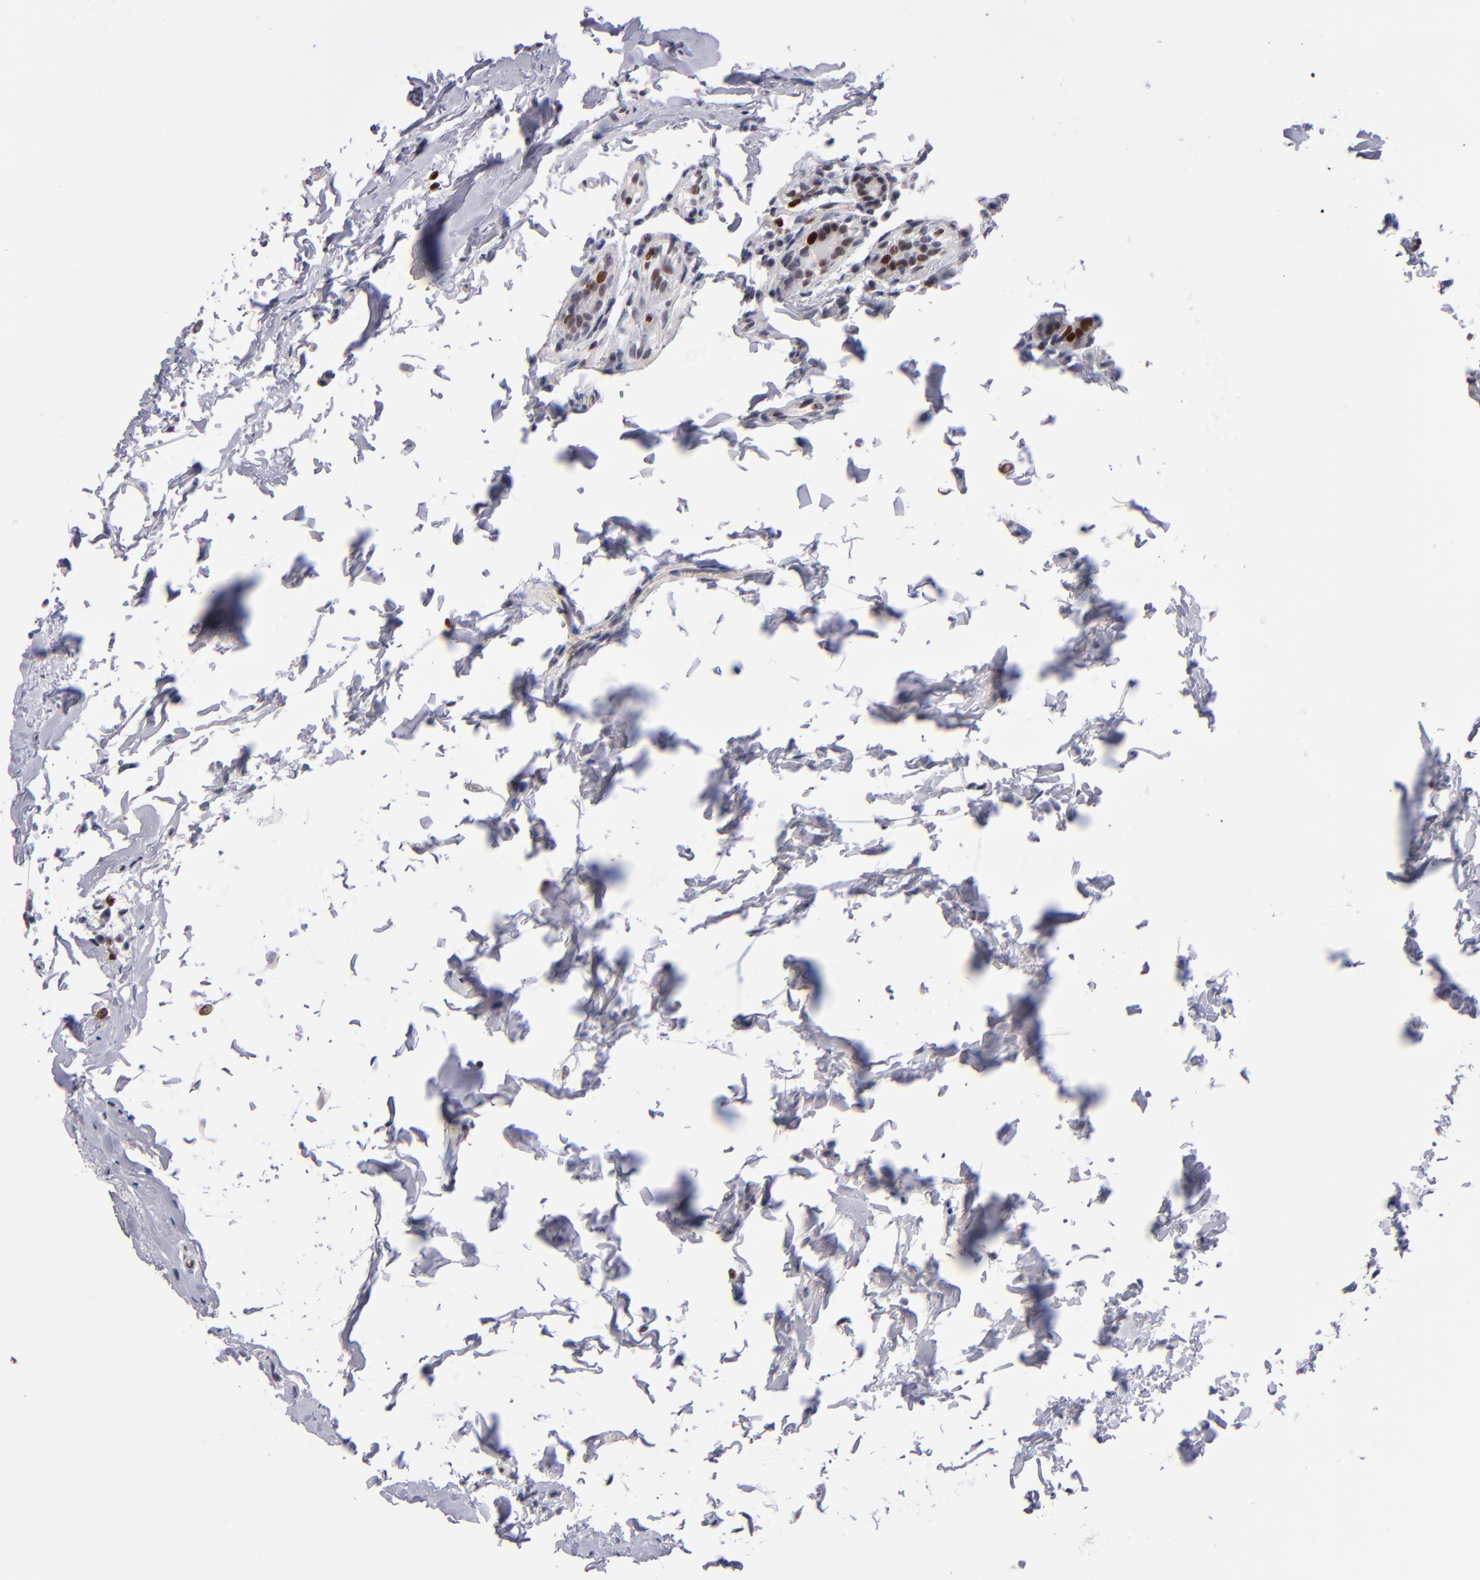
{"staining": {"intensity": "moderate", "quantity": "25%-75%", "location": "nuclear"}, "tissue": "breast cancer", "cell_type": "Tumor cells", "image_type": "cancer", "snomed": [{"axis": "morphology", "description": "Lobular carcinoma"}, {"axis": "topography", "description": "Breast"}], "caption": "Immunohistochemistry (IHC) image of breast cancer (lobular carcinoma) stained for a protein (brown), which demonstrates medium levels of moderate nuclear expression in approximately 25%-75% of tumor cells.", "gene": "POLA1", "patient": {"sex": "female", "age": 55}}